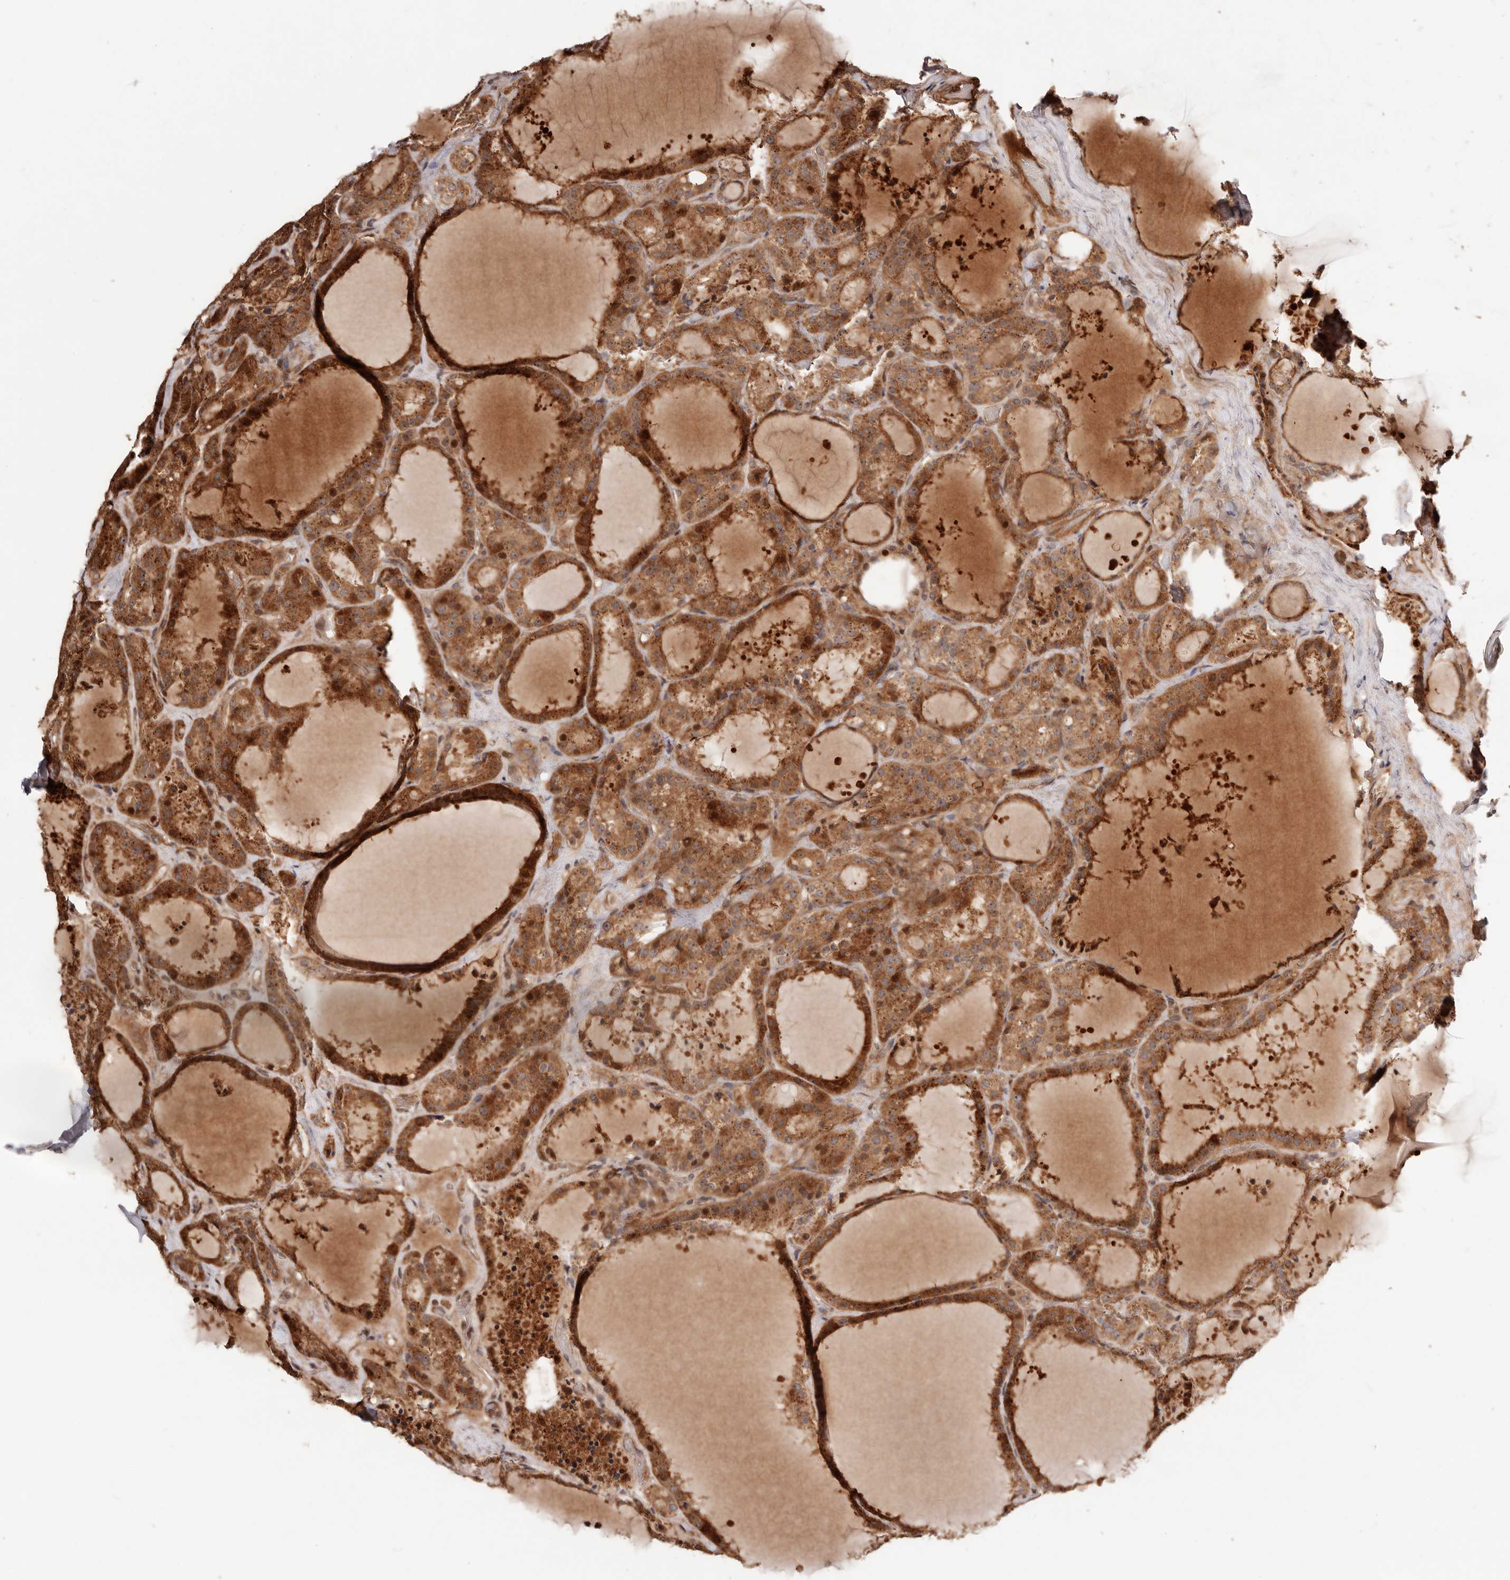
{"staining": {"intensity": "strong", "quantity": ">75%", "location": "cytoplasmic/membranous,nuclear"}, "tissue": "thyroid cancer", "cell_type": "Tumor cells", "image_type": "cancer", "snomed": [{"axis": "morphology", "description": "Papillary adenocarcinoma, NOS"}, {"axis": "topography", "description": "Thyroid gland"}], "caption": "Protein positivity by IHC reveals strong cytoplasmic/membranous and nuclear positivity in about >75% of tumor cells in thyroid papillary adenocarcinoma.", "gene": "PTPN22", "patient": {"sex": "male", "age": 77}}